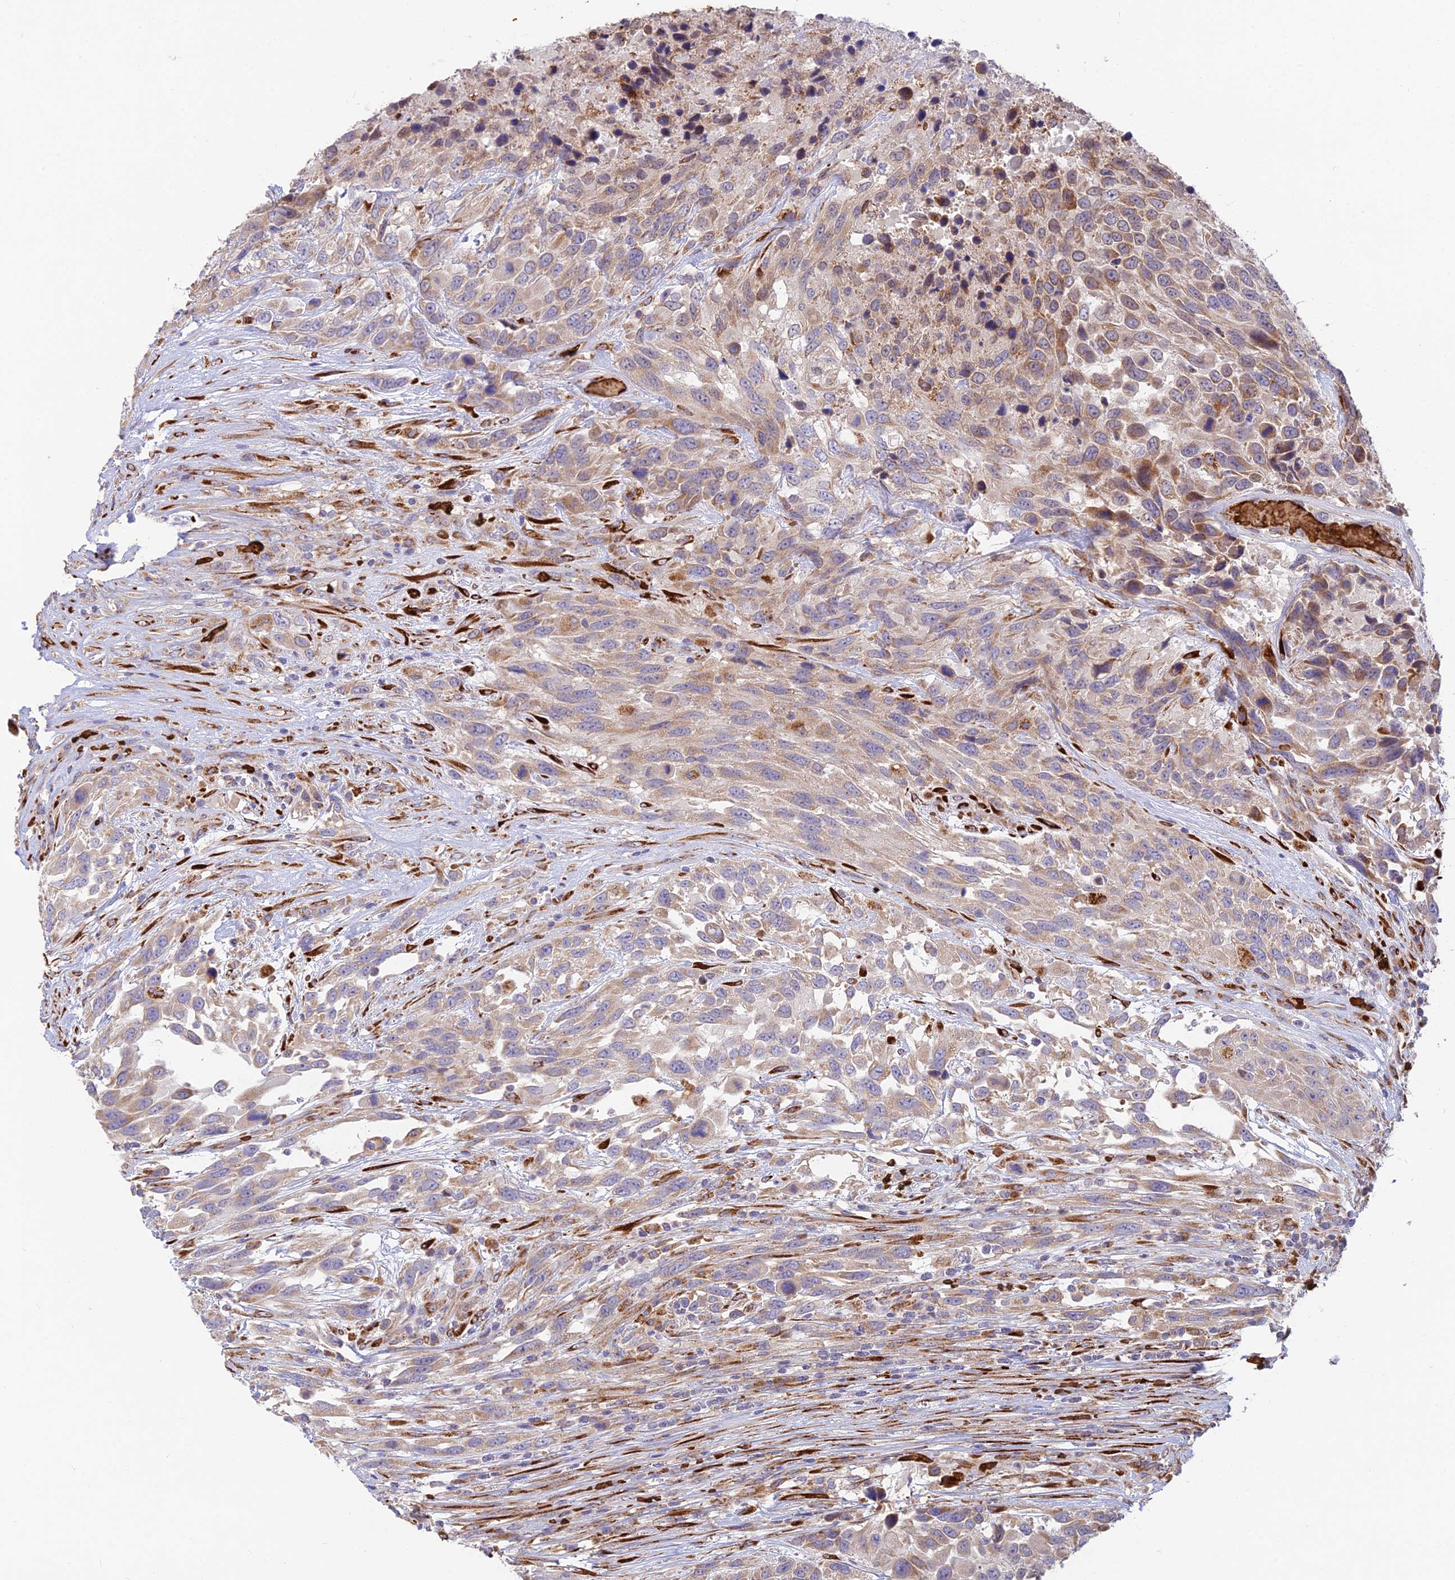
{"staining": {"intensity": "moderate", "quantity": "<25%", "location": "cytoplasmic/membranous"}, "tissue": "urothelial cancer", "cell_type": "Tumor cells", "image_type": "cancer", "snomed": [{"axis": "morphology", "description": "Urothelial carcinoma, High grade"}, {"axis": "topography", "description": "Urinary bladder"}], "caption": "Immunohistochemistry of human high-grade urothelial carcinoma reveals low levels of moderate cytoplasmic/membranous positivity in about <25% of tumor cells.", "gene": "UFSP2", "patient": {"sex": "female", "age": 70}}